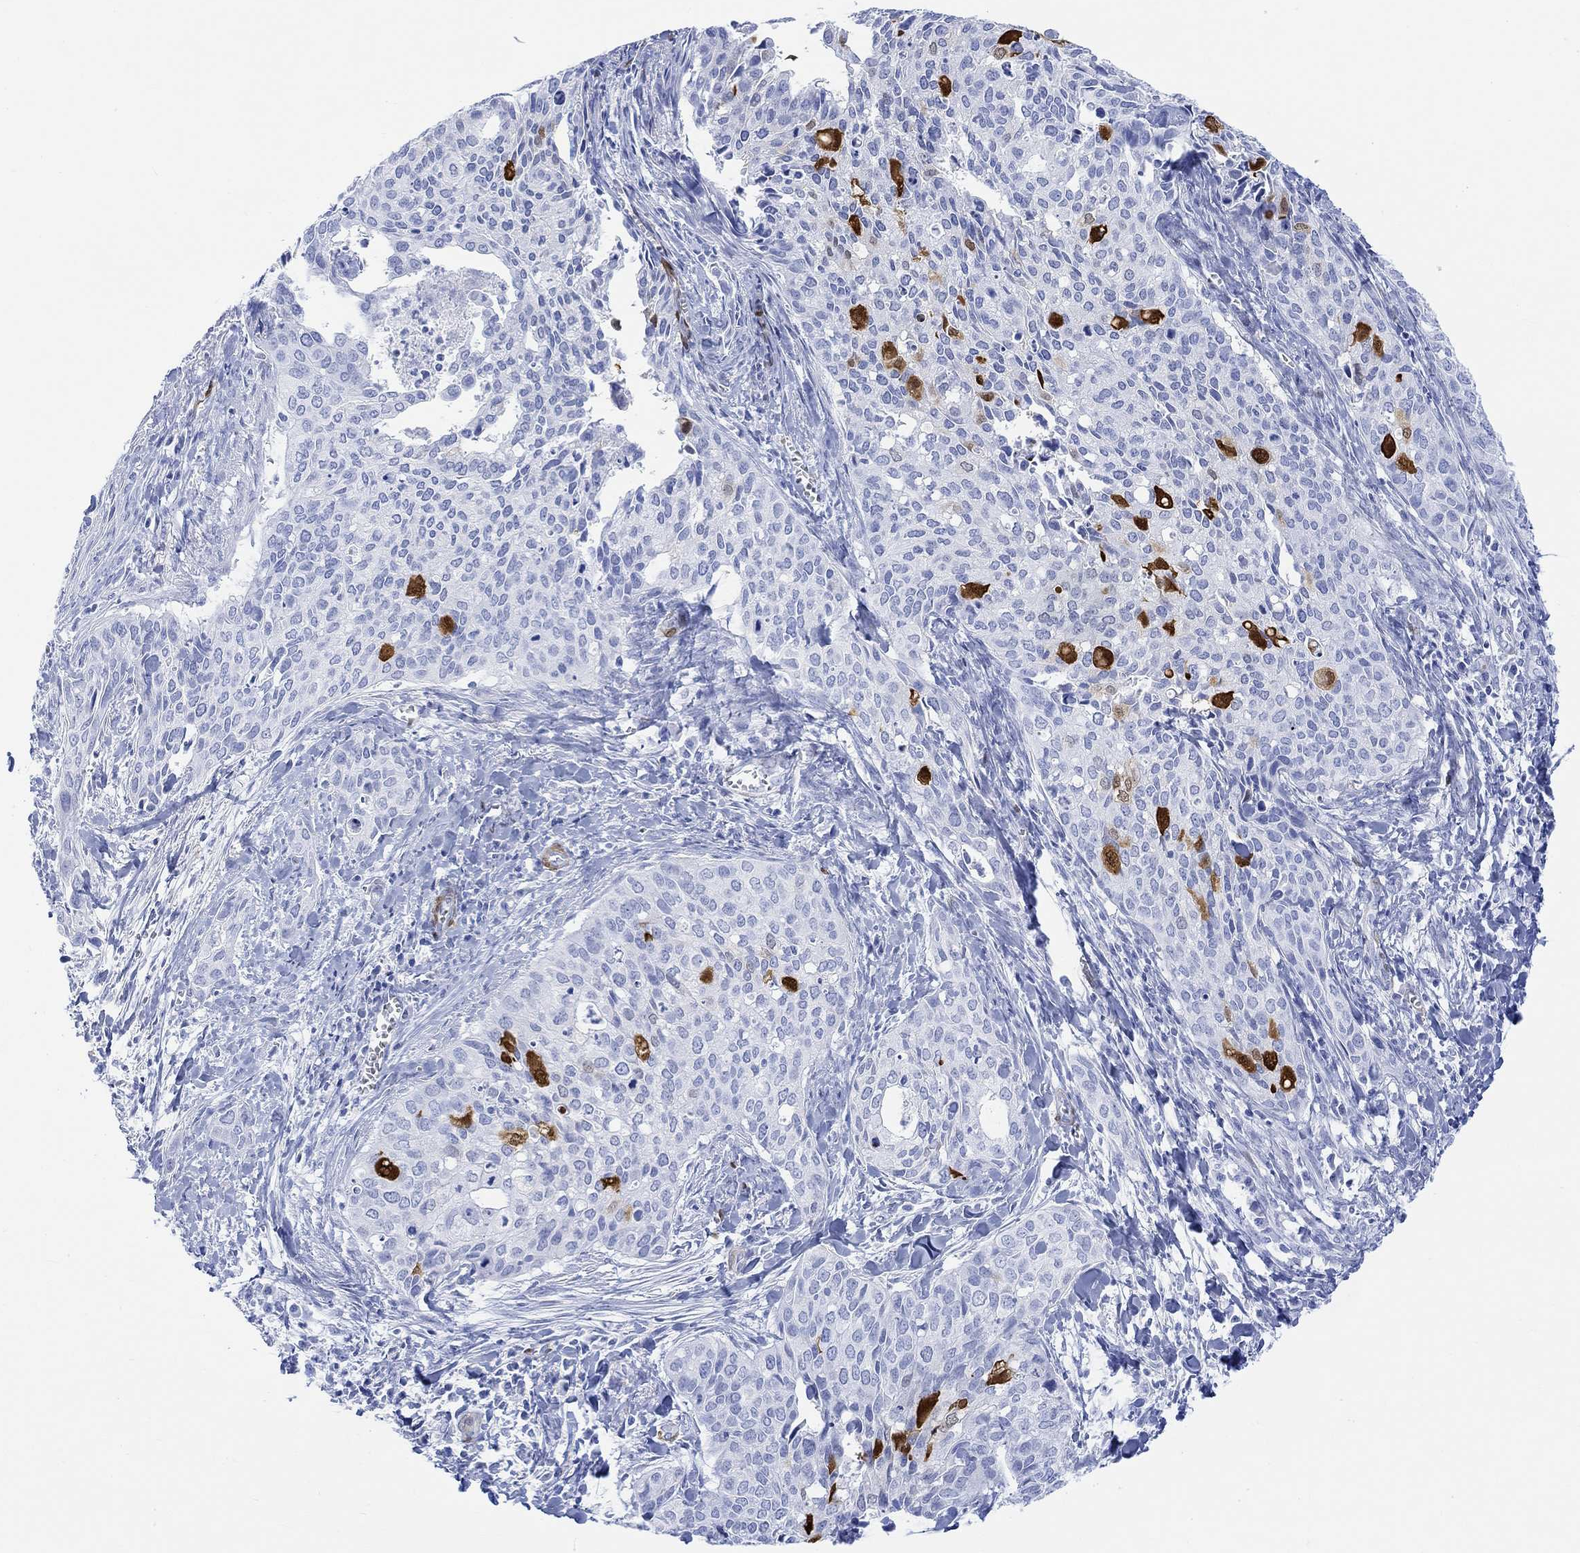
{"staining": {"intensity": "strong", "quantity": "<25%", "location": "cytoplasmic/membranous,nuclear"}, "tissue": "cervical cancer", "cell_type": "Tumor cells", "image_type": "cancer", "snomed": [{"axis": "morphology", "description": "Squamous cell carcinoma, NOS"}, {"axis": "topography", "description": "Cervix"}], "caption": "This micrograph demonstrates immunohistochemistry staining of human cervical cancer (squamous cell carcinoma), with medium strong cytoplasmic/membranous and nuclear positivity in about <25% of tumor cells.", "gene": "TPPP3", "patient": {"sex": "female", "age": 29}}